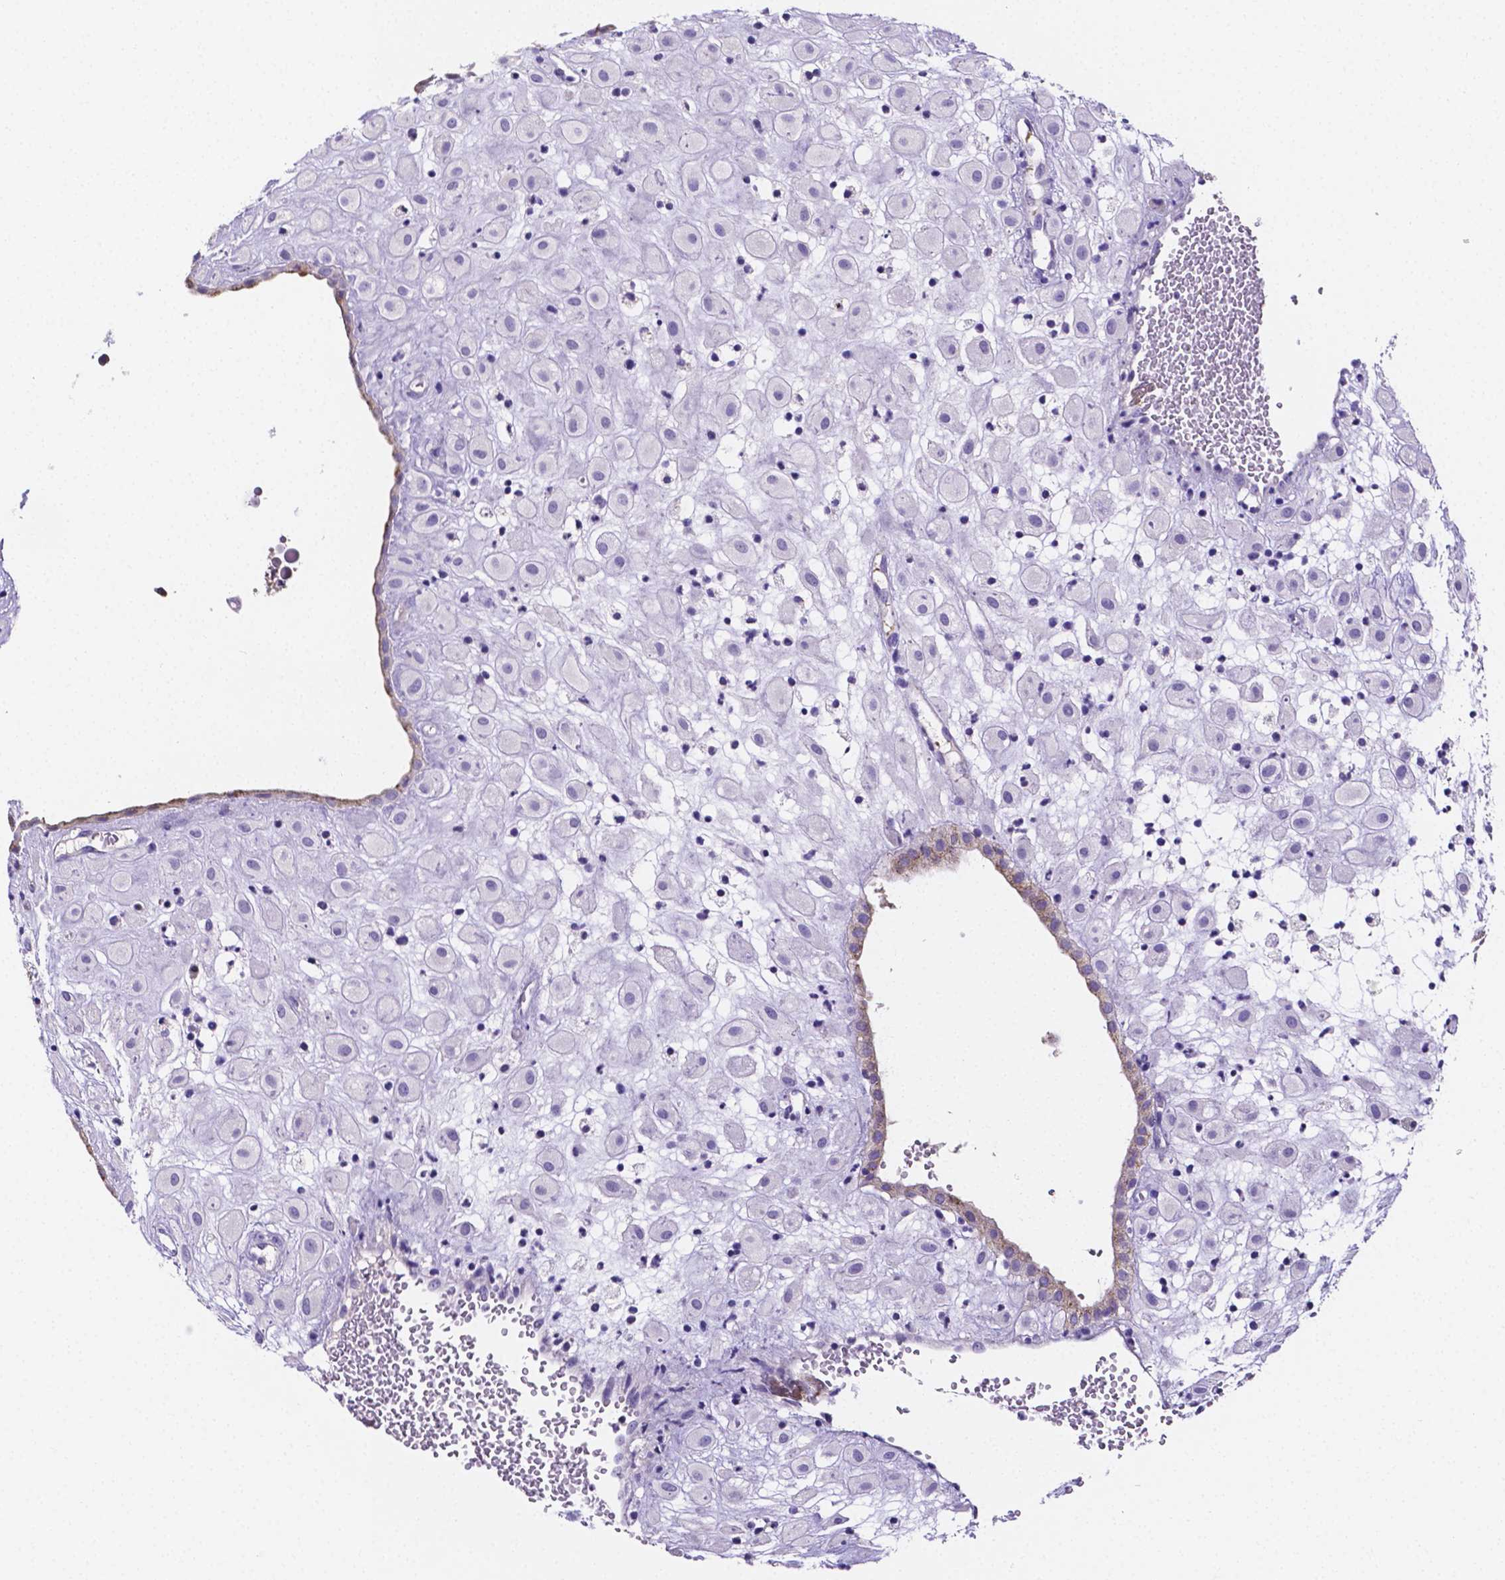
{"staining": {"intensity": "negative", "quantity": "none", "location": "none"}, "tissue": "placenta", "cell_type": "Decidual cells", "image_type": "normal", "snomed": [{"axis": "morphology", "description": "Normal tissue, NOS"}, {"axis": "topography", "description": "Placenta"}], "caption": "This is a image of immunohistochemistry staining of benign placenta, which shows no staining in decidual cells. Brightfield microscopy of immunohistochemistry stained with DAB (3,3'-diaminobenzidine) (brown) and hematoxylin (blue), captured at high magnification.", "gene": "NRGN", "patient": {"sex": "female", "age": 24}}